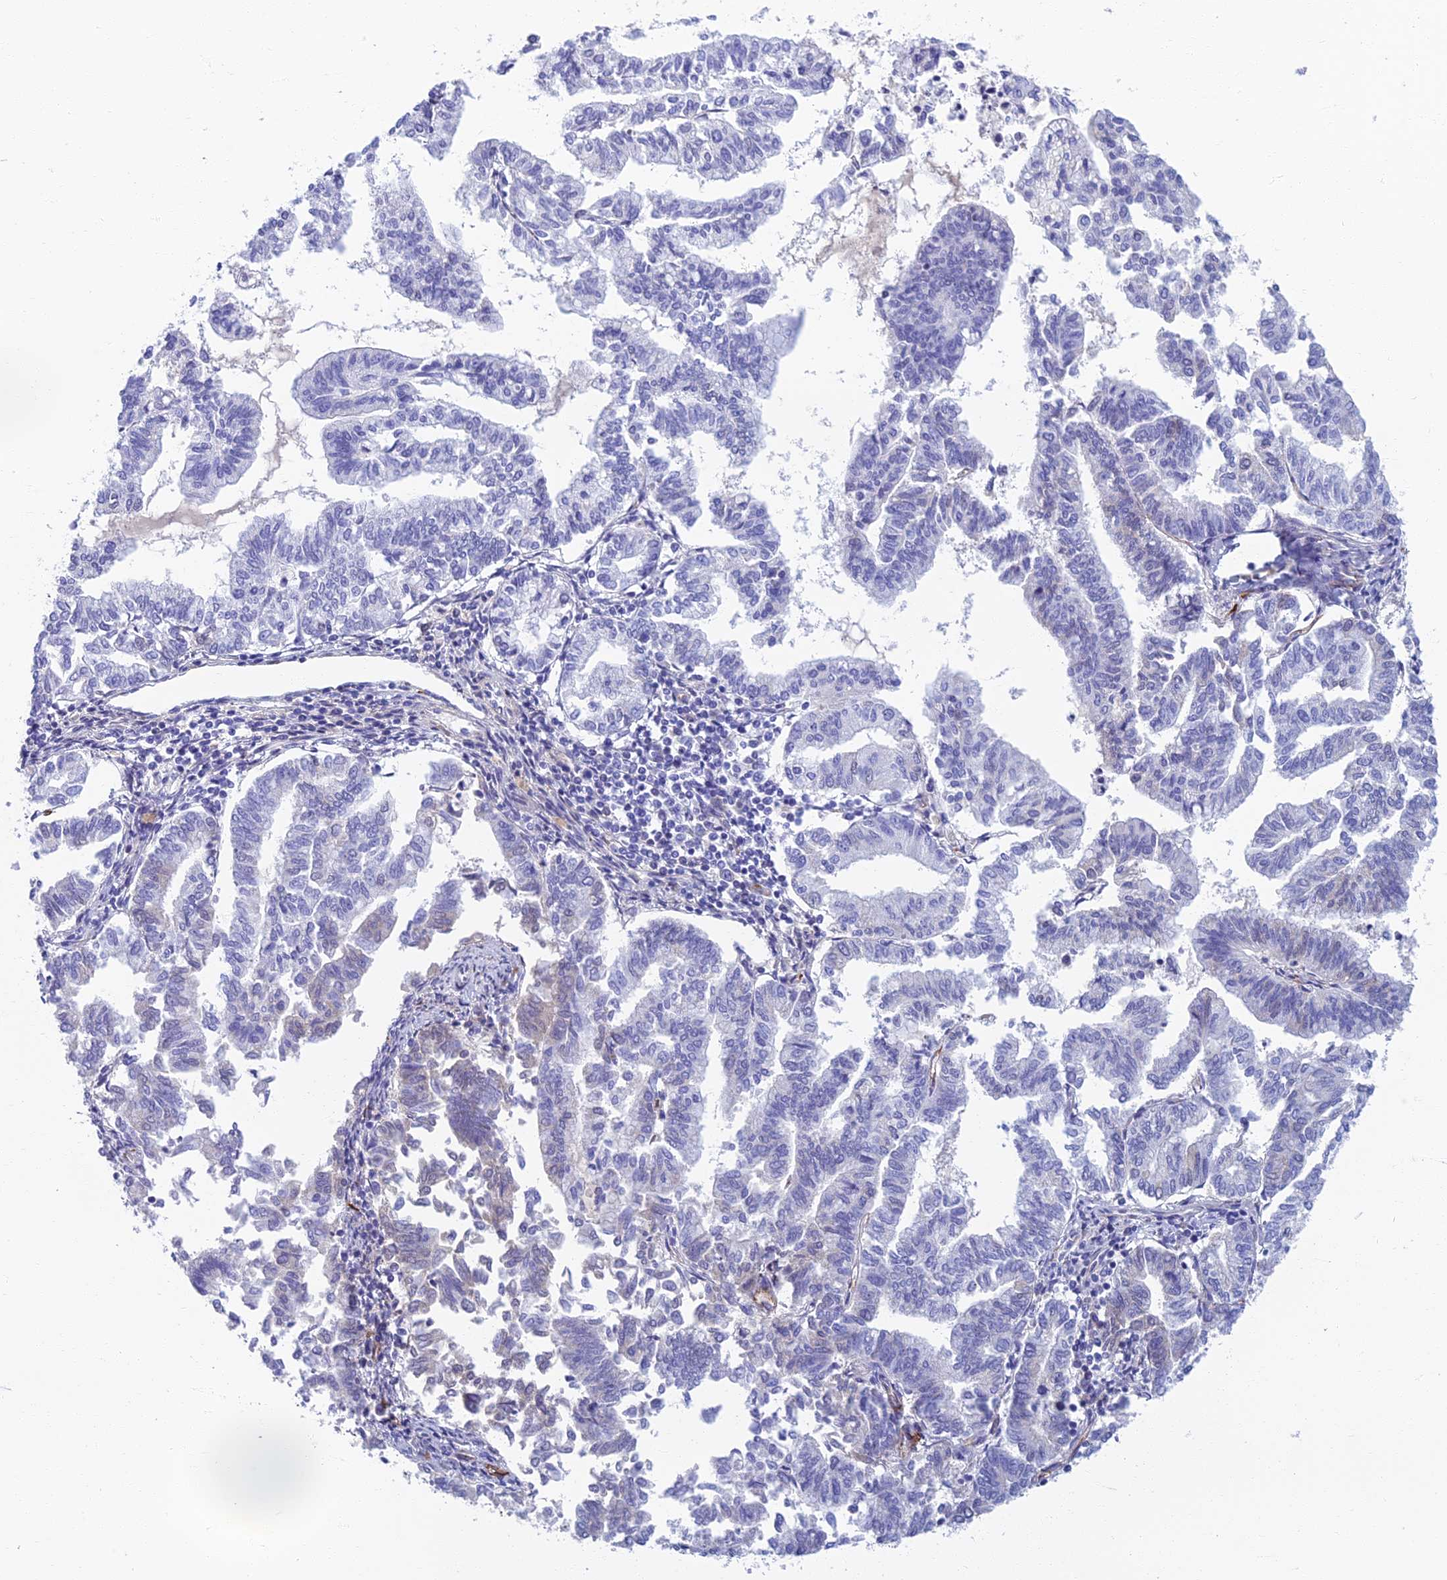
{"staining": {"intensity": "negative", "quantity": "none", "location": "none"}, "tissue": "endometrial cancer", "cell_type": "Tumor cells", "image_type": "cancer", "snomed": [{"axis": "morphology", "description": "Adenocarcinoma, NOS"}, {"axis": "topography", "description": "Endometrium"}], "caption": "Immunohistochemistry photomicrograph of neoplastic tissue: human endometrial cancer stained with DAB exhibits no significant protein positivity in tumor cells.", "gene": "ETFRF1", "patient": {"sex": "female", "age": 79}}